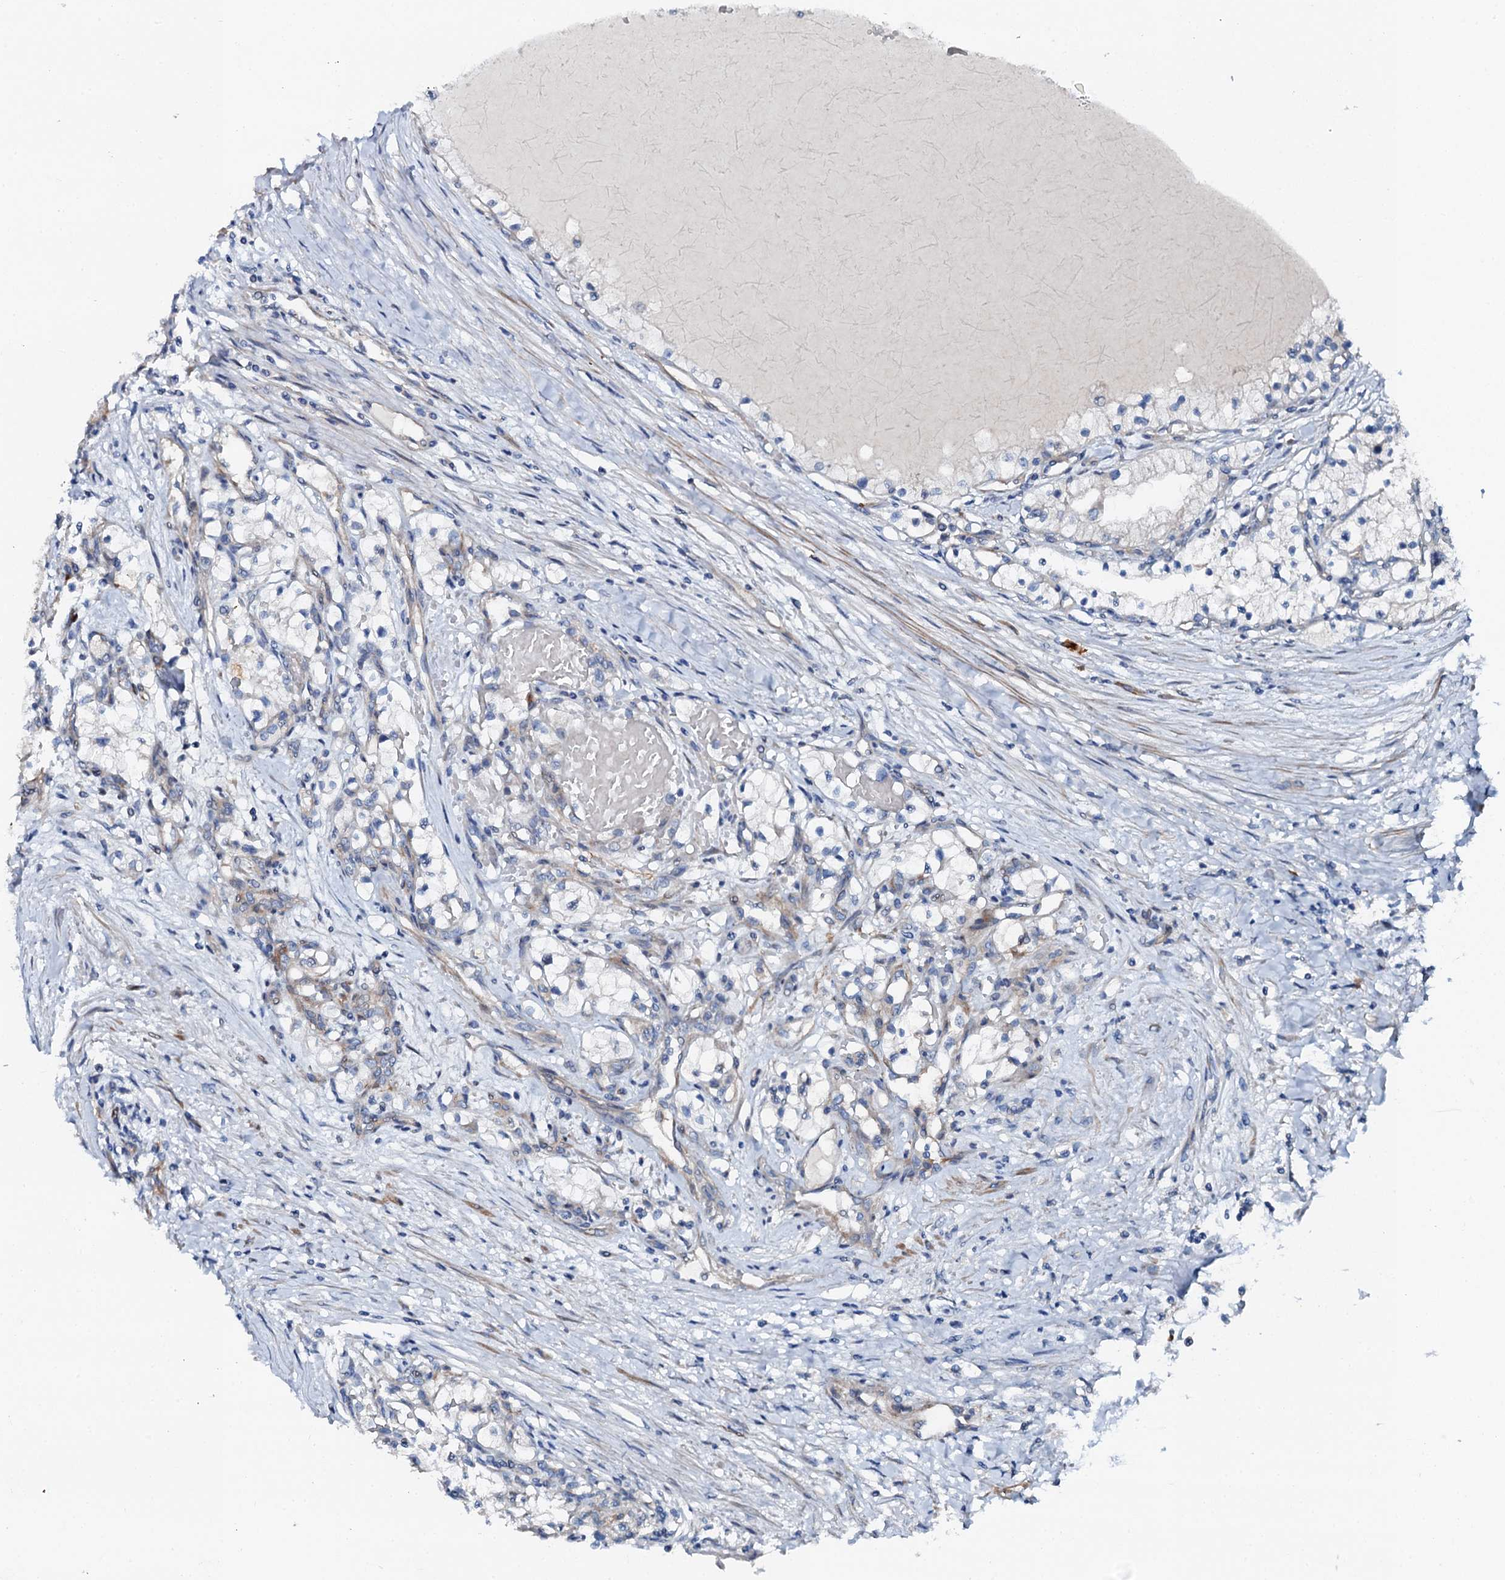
{"staining": {"intensity": "negative", "quantity": "none", "location": "none"}, "tissue": "renal cancer", "cell_type": "Tumor cells", "image_type": "cancer", "snomed": [{"axis": "morphology", "description": "Normal tissue, NOS"}, {"axis": "morphology", "description": "Adenocarcinoma, NOS"}, {"axis": "topography", "description": "Kidney"}], "caption": "Adenocarcinoma (renal) was stained to show a protein in brown. There is no significant staining in tumor cells. (Stains: DAB (3,3'-diaminobenzidine) immunohistochemistry (IHC) with hematoxylin counter stain, Microscopy: brightfield microscopy at high magnification).", "gene": "GFOD2", "patient": {"sex": "male", "age": 68}}